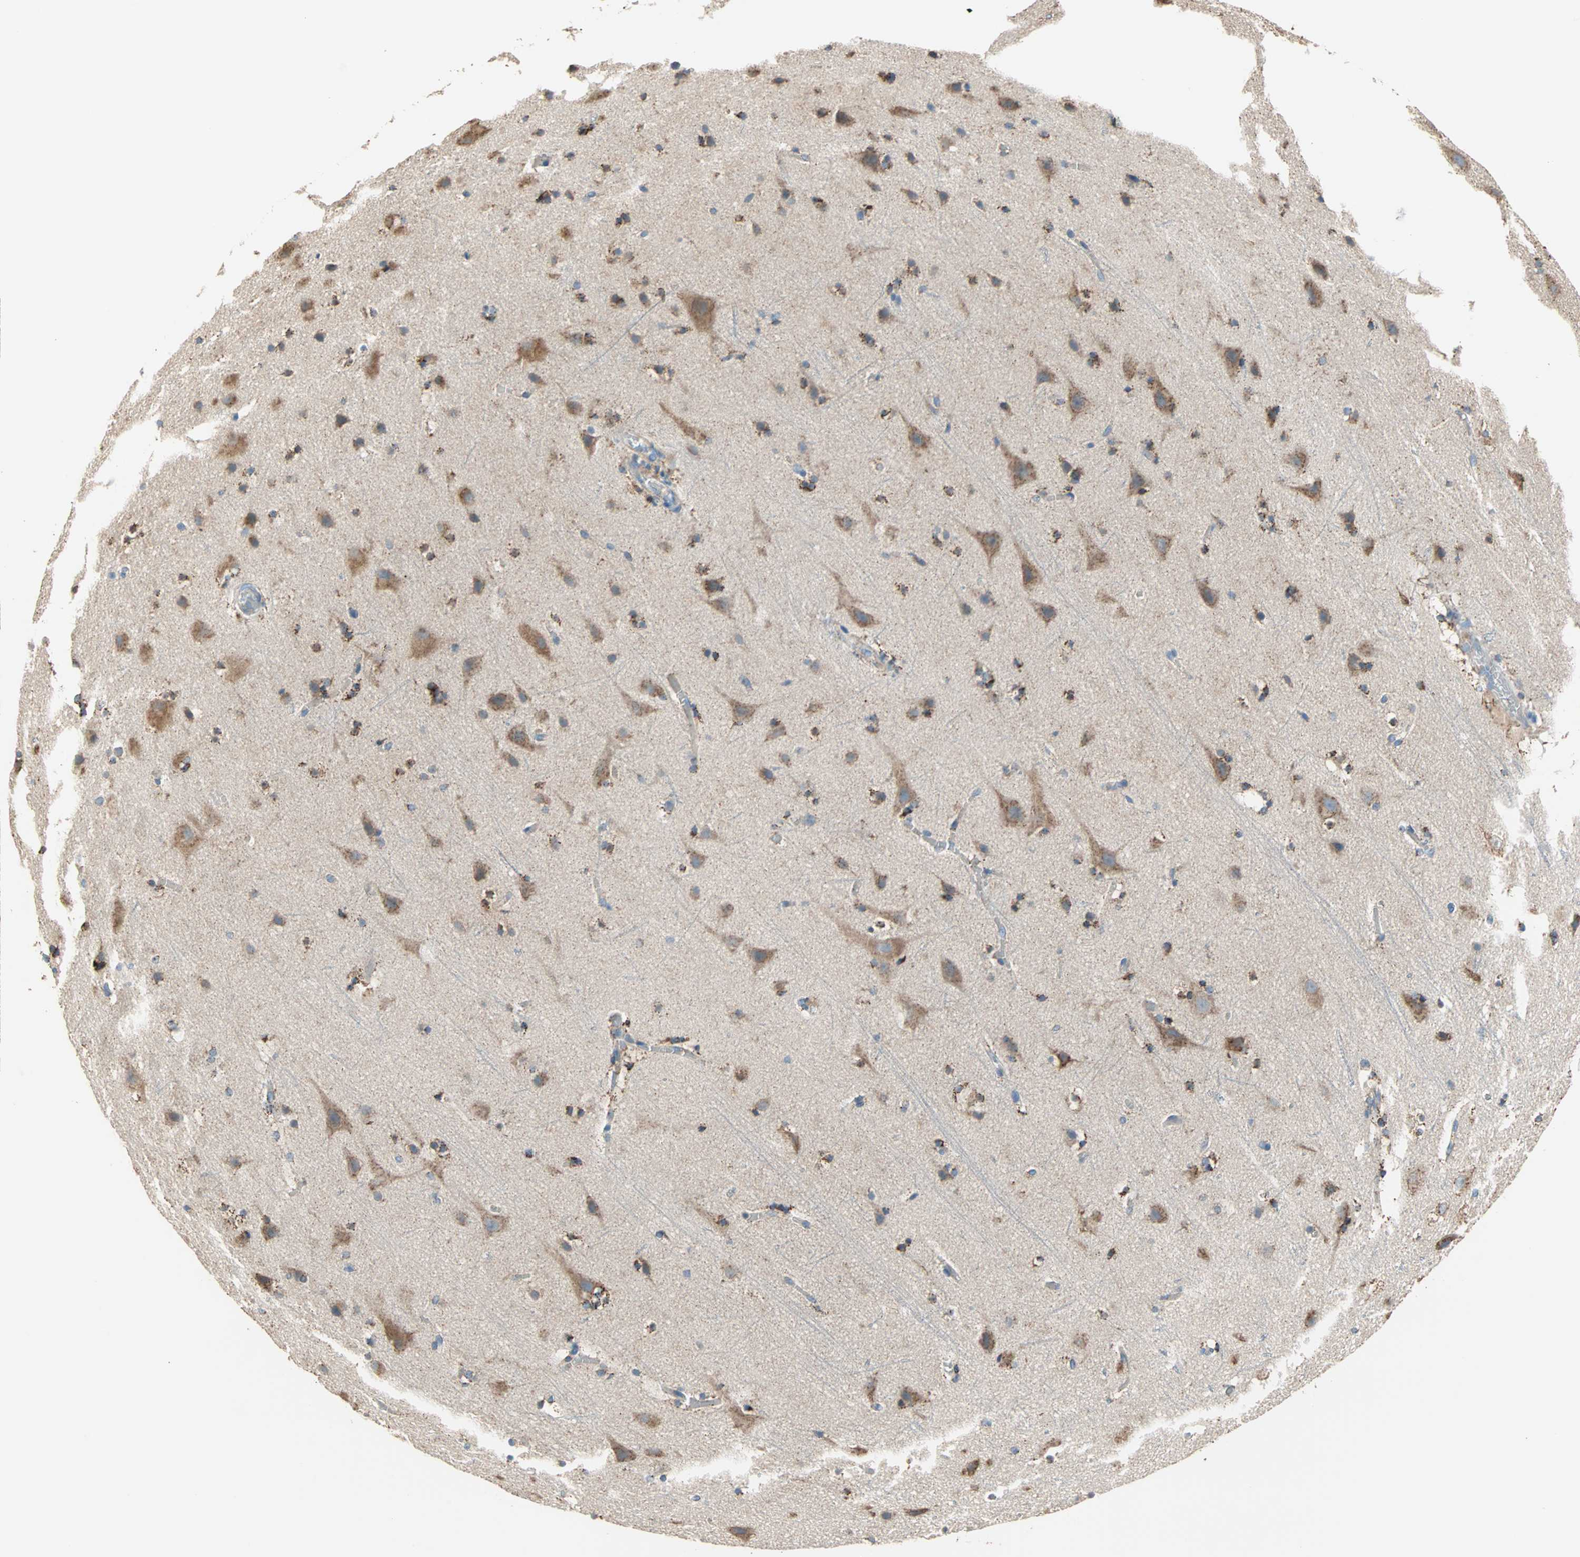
{"staining": {"intensity": "negative", "quantity": "none", "location": "none"}, "tissue": "cerebral cortex", "cell_type": "Endothelial cells", "image_type": "normal", "snomed": [{"axis": "morphology", "description": "Normal tissue, NOS"}, {"axis": "topography", "description": "Cerebral cortex"}], "caption": "Micrograph shows no protein positivity in endothelial cells of benign cerebral cortex. The staining is performed using DAB (3,3'-diaminobenzidine) brown chromogen with nuclei counter-stained in using hematoxylin.", "gene": "TST", "patient": {"sex": "male", "age": 45}}